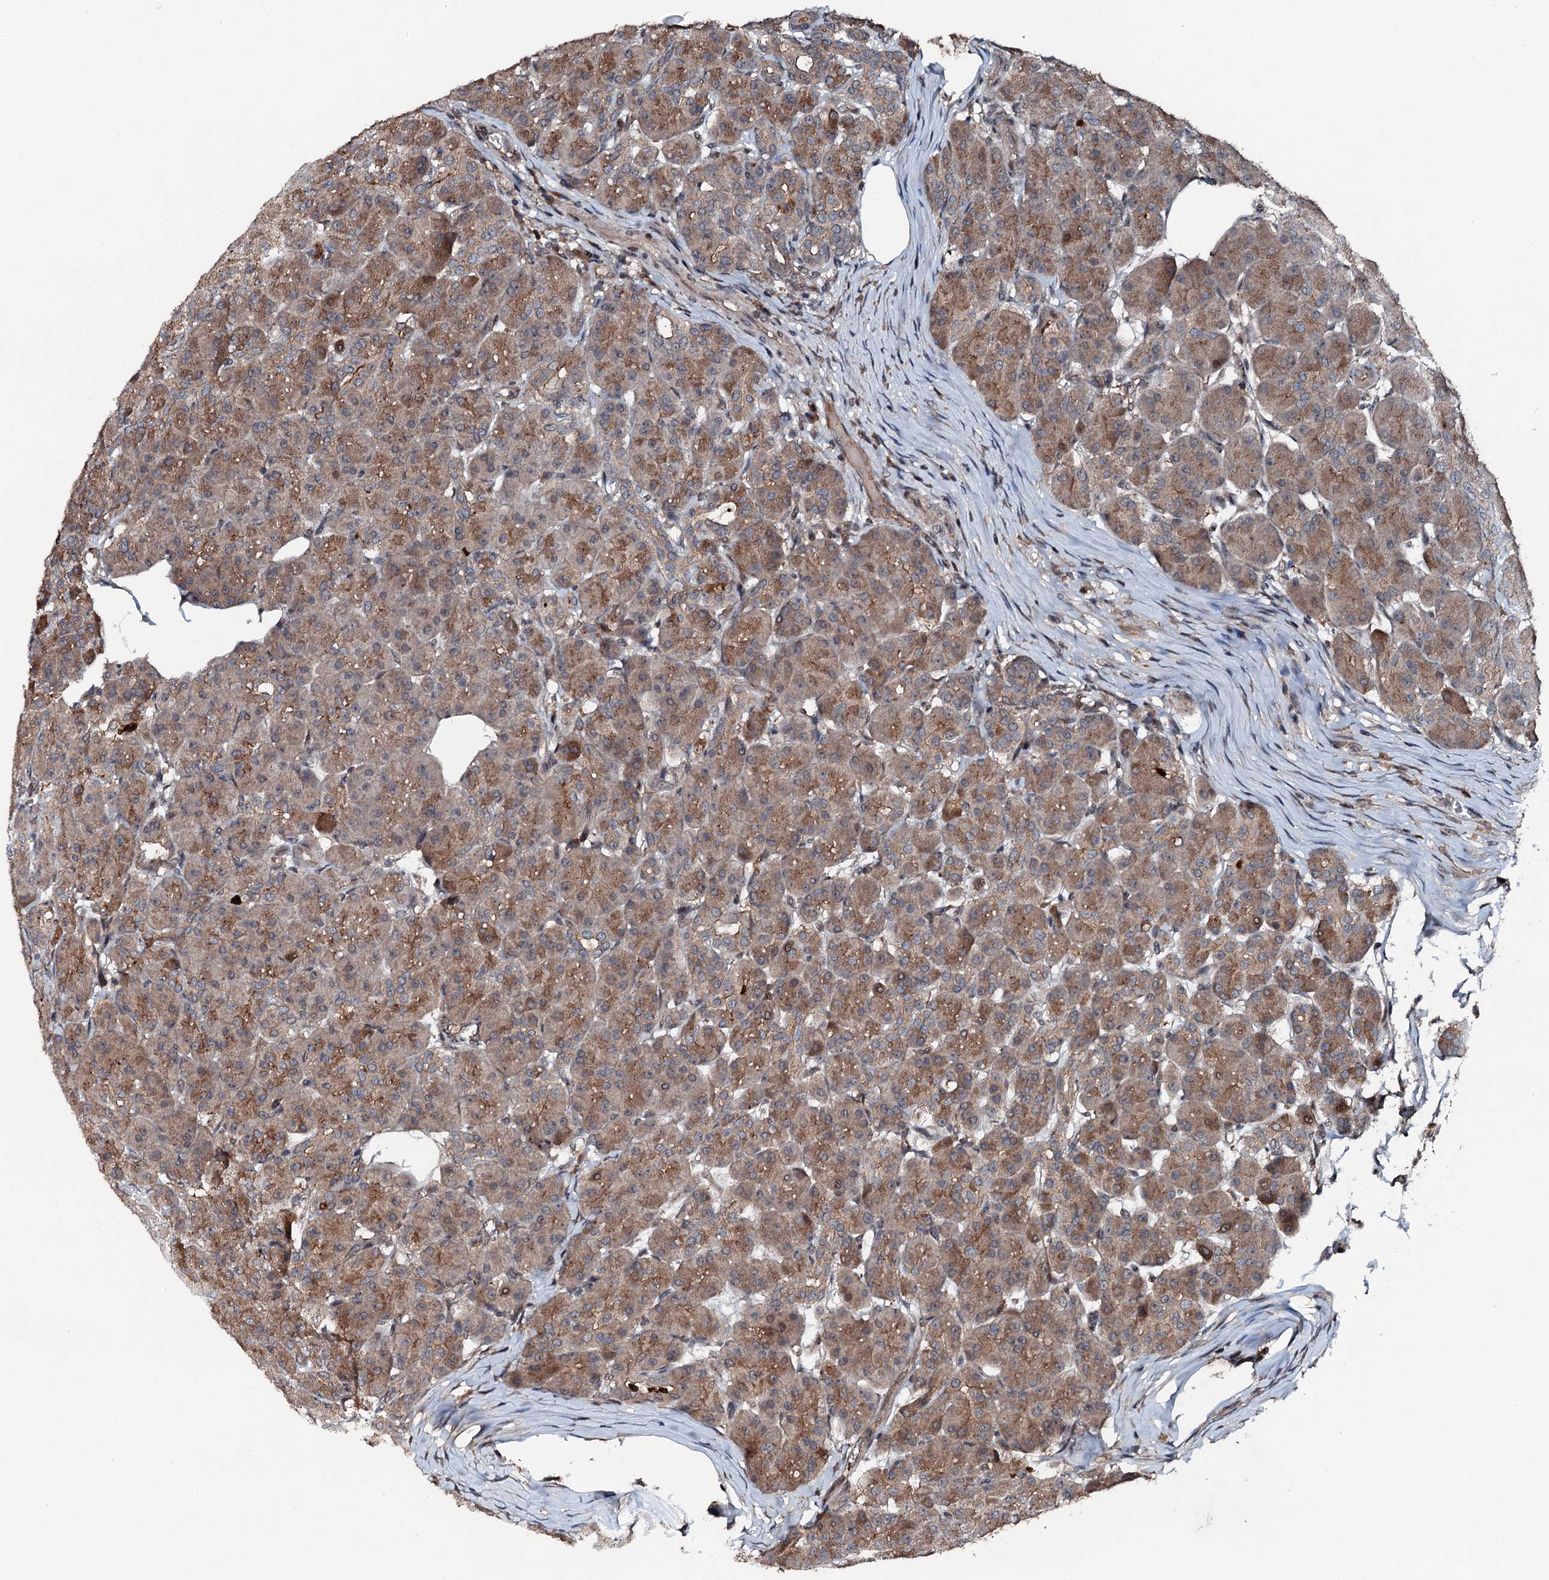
{"staining": {"intensity": "moderate", "quantity": ">75%", "location": "cytoplasmic/membranous"}, "tissue": "pancreas", "cell_type": "Exocrine glandular cells", "image_type": "normal", "snomed": [{"axis": "morphology", "description": "Normal tissue, NOS"}, {"axis": "topography", "description": "Pancreas"}], "caption": "The photomicrograph demonstrates immunohistochemical staining of normal pancreas. There is moderate cytoplasmic/membranous positivity is appreciated in about >75% of exocrine glandular cells. (brown staining indicates protein expression, while blue staining denotes nuclei).", "gene": "FLYWCH1", "patient": {"sex": "male", "age": 63}}